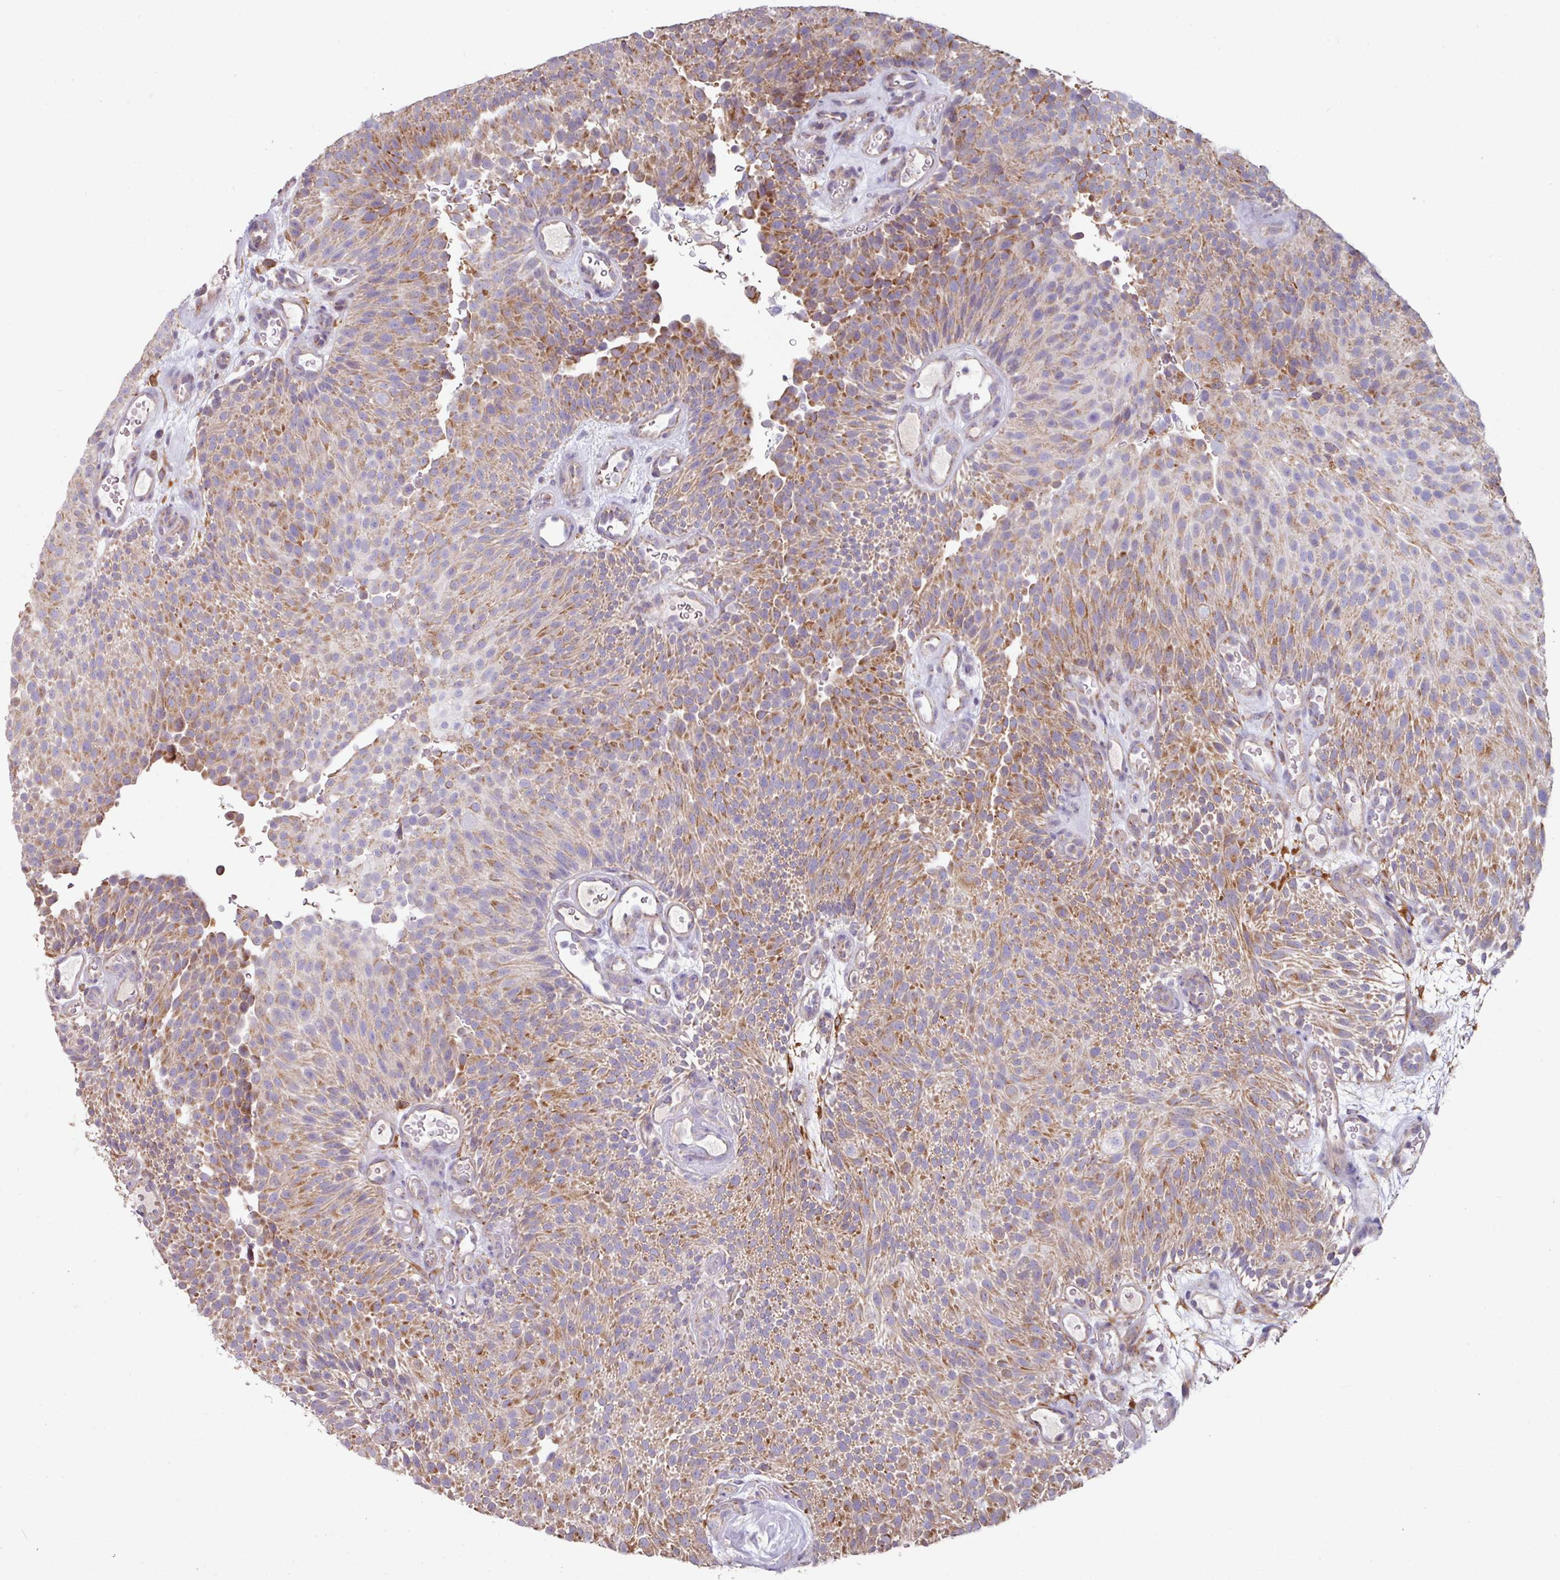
{"staining": {"intensity": "moderate", "quantity": "25%-75%", "location": "cytoplasmic/membranous"}, "tissue": "urothelial cancer", "cell_type": "Tumor cells", "image_type": "cancer", "snomed": [{"axis": "morphology", "description": "Urothelial carcinoma, Low grade"}, {"axis": "topography", "description": "Urinary bladder"}], "caption": "High-magnification brightfield microscopy of urothelial cancer stained with DAB (brown) and counterstained with hematoxylin (blue). tumor cells exhibit moderate cytoplasmic/membranous positivity is identified in approximately25%-75% of cells. The protein is stained brown, and the nuclei are stained in blue (DAB (3,3'-diaminobenzidine) IHC with brightfield microscopy, high magnification).", "gene": "OR2D3", "patient": {"sex": "male", "age": 78}}